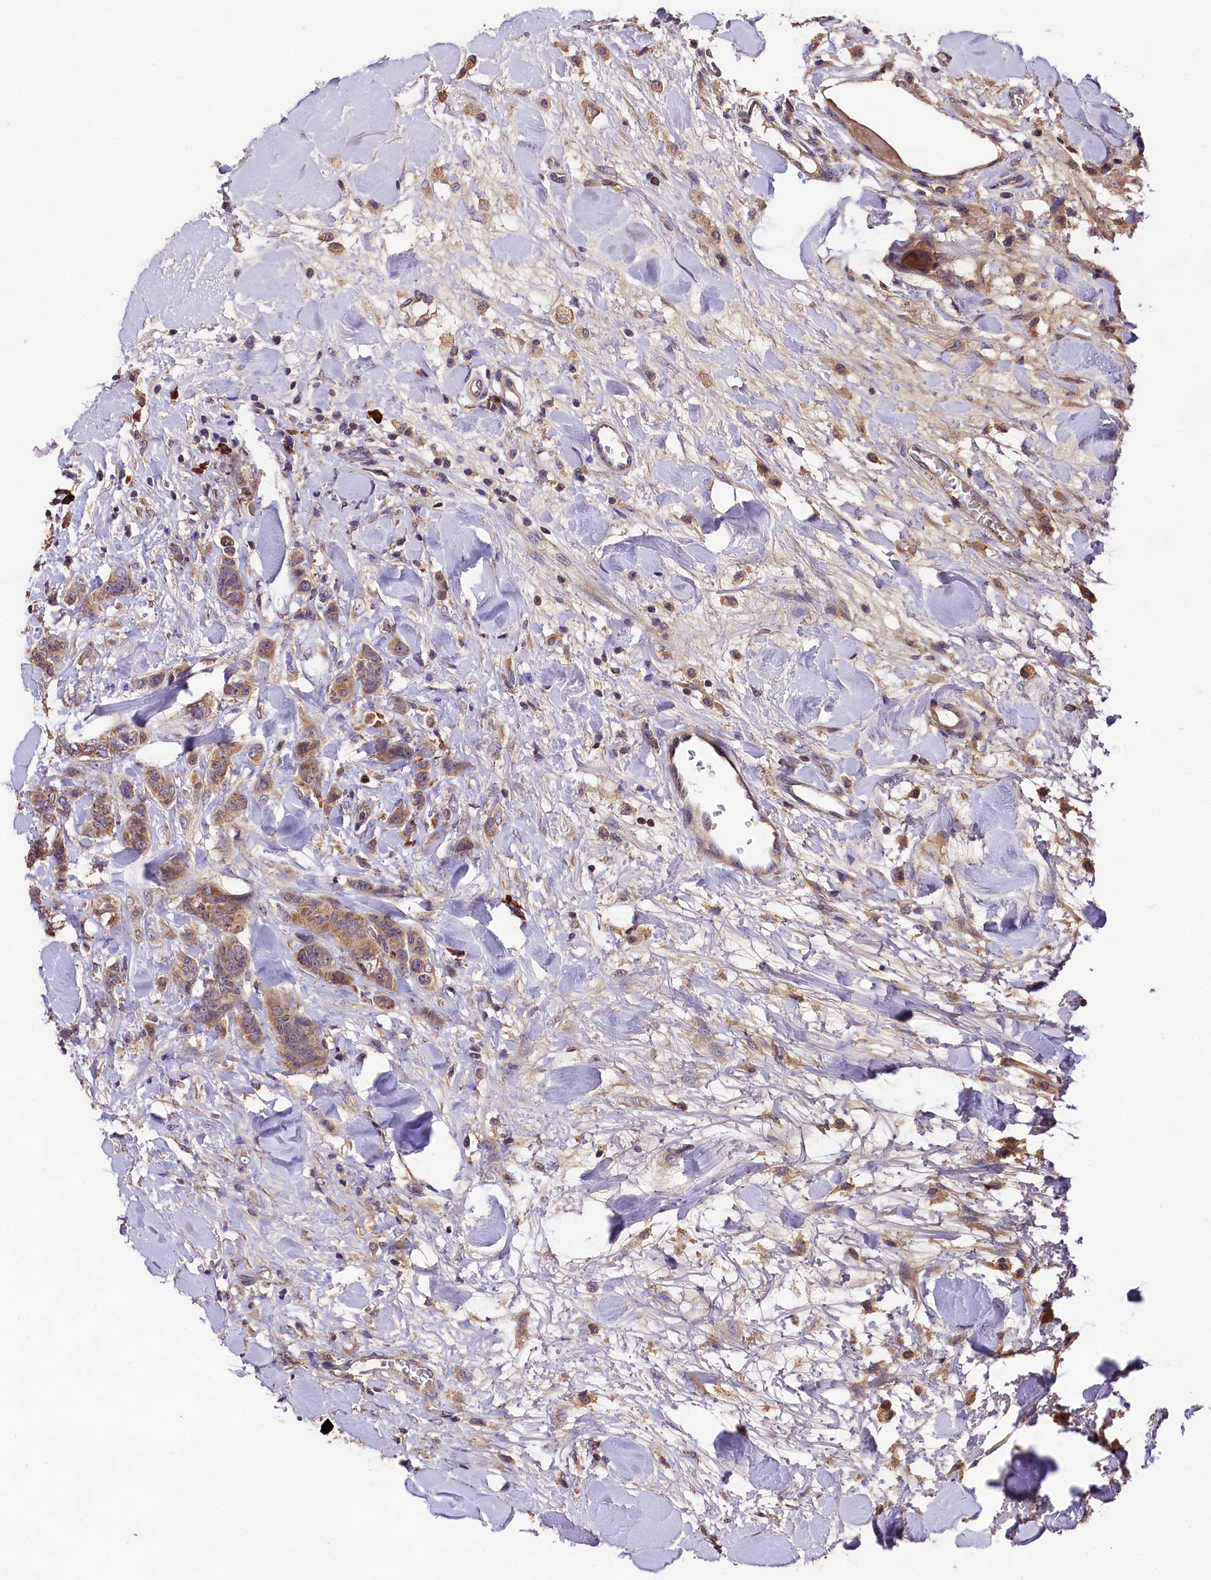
{"staining": {"intensity": "moderate", "quantity": ">75%", "location": "cytoplasmic/membranous"}, "tissue": "breast cancer", "cell_type": "Tumor cells", "image_type": "cancer", "snomed": [{"axis": "morphology", "description": "Duct carcinoma"}, {"axis": "topography", "description": "Breast"}], "caption": "IHC staining of invasive ductal carcinoma (breast), which reveals medium levels of moderate cytoplasmic/membranous positivity in approximately >75% of tumor cells indicating moderate cytoplasmic/membranous protein staining. The staining was performed using DAB (brown) for protein detection and nuclei were counterstained in hematoxylin (blue).", "gene": "ENKD1", "patient": {"sex": "female", "age": 40}}